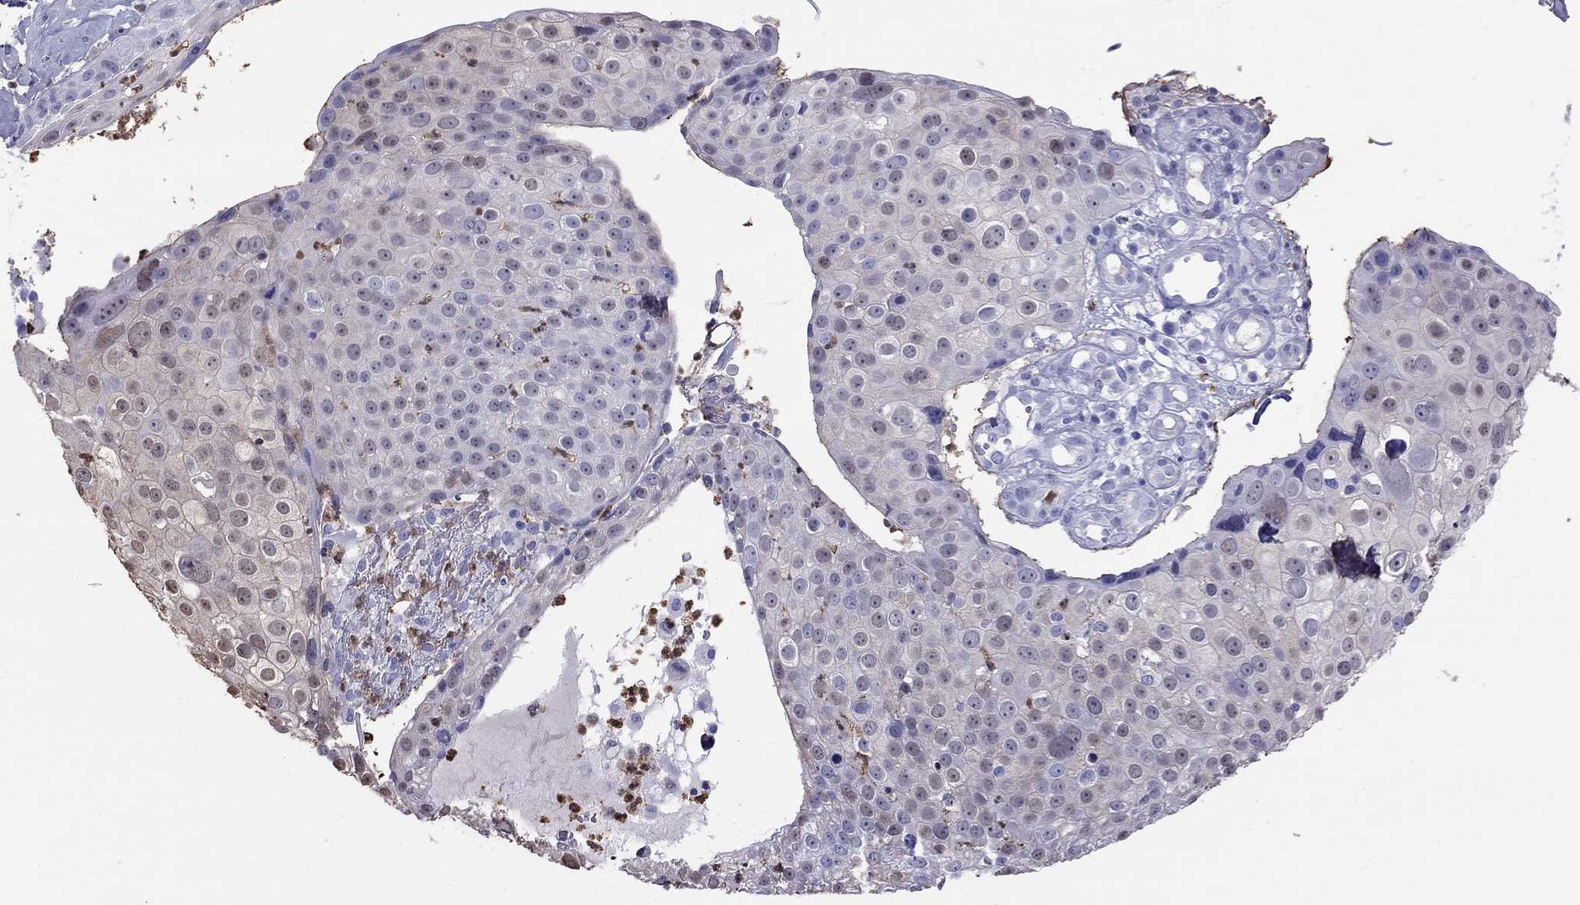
{"staining": {"intensity": "negative", "quantity": "none", "location": "none"}, "tissue": "skin cancer", "cell_type": "Tumor cells", "image_type": "cancer", "snomed": [{"axis": "morphology", "description": "Squamous cell carcinoma, NOS"}, {"axis": "topography", "description": "Skin"}], "caption": "Immunohistochemical staining of squamous cell carcinoma (skin) shows no significant expression in tumor cells.", "gene": "SLAMF1", "patient": {"sex": "male", "age": 71}}